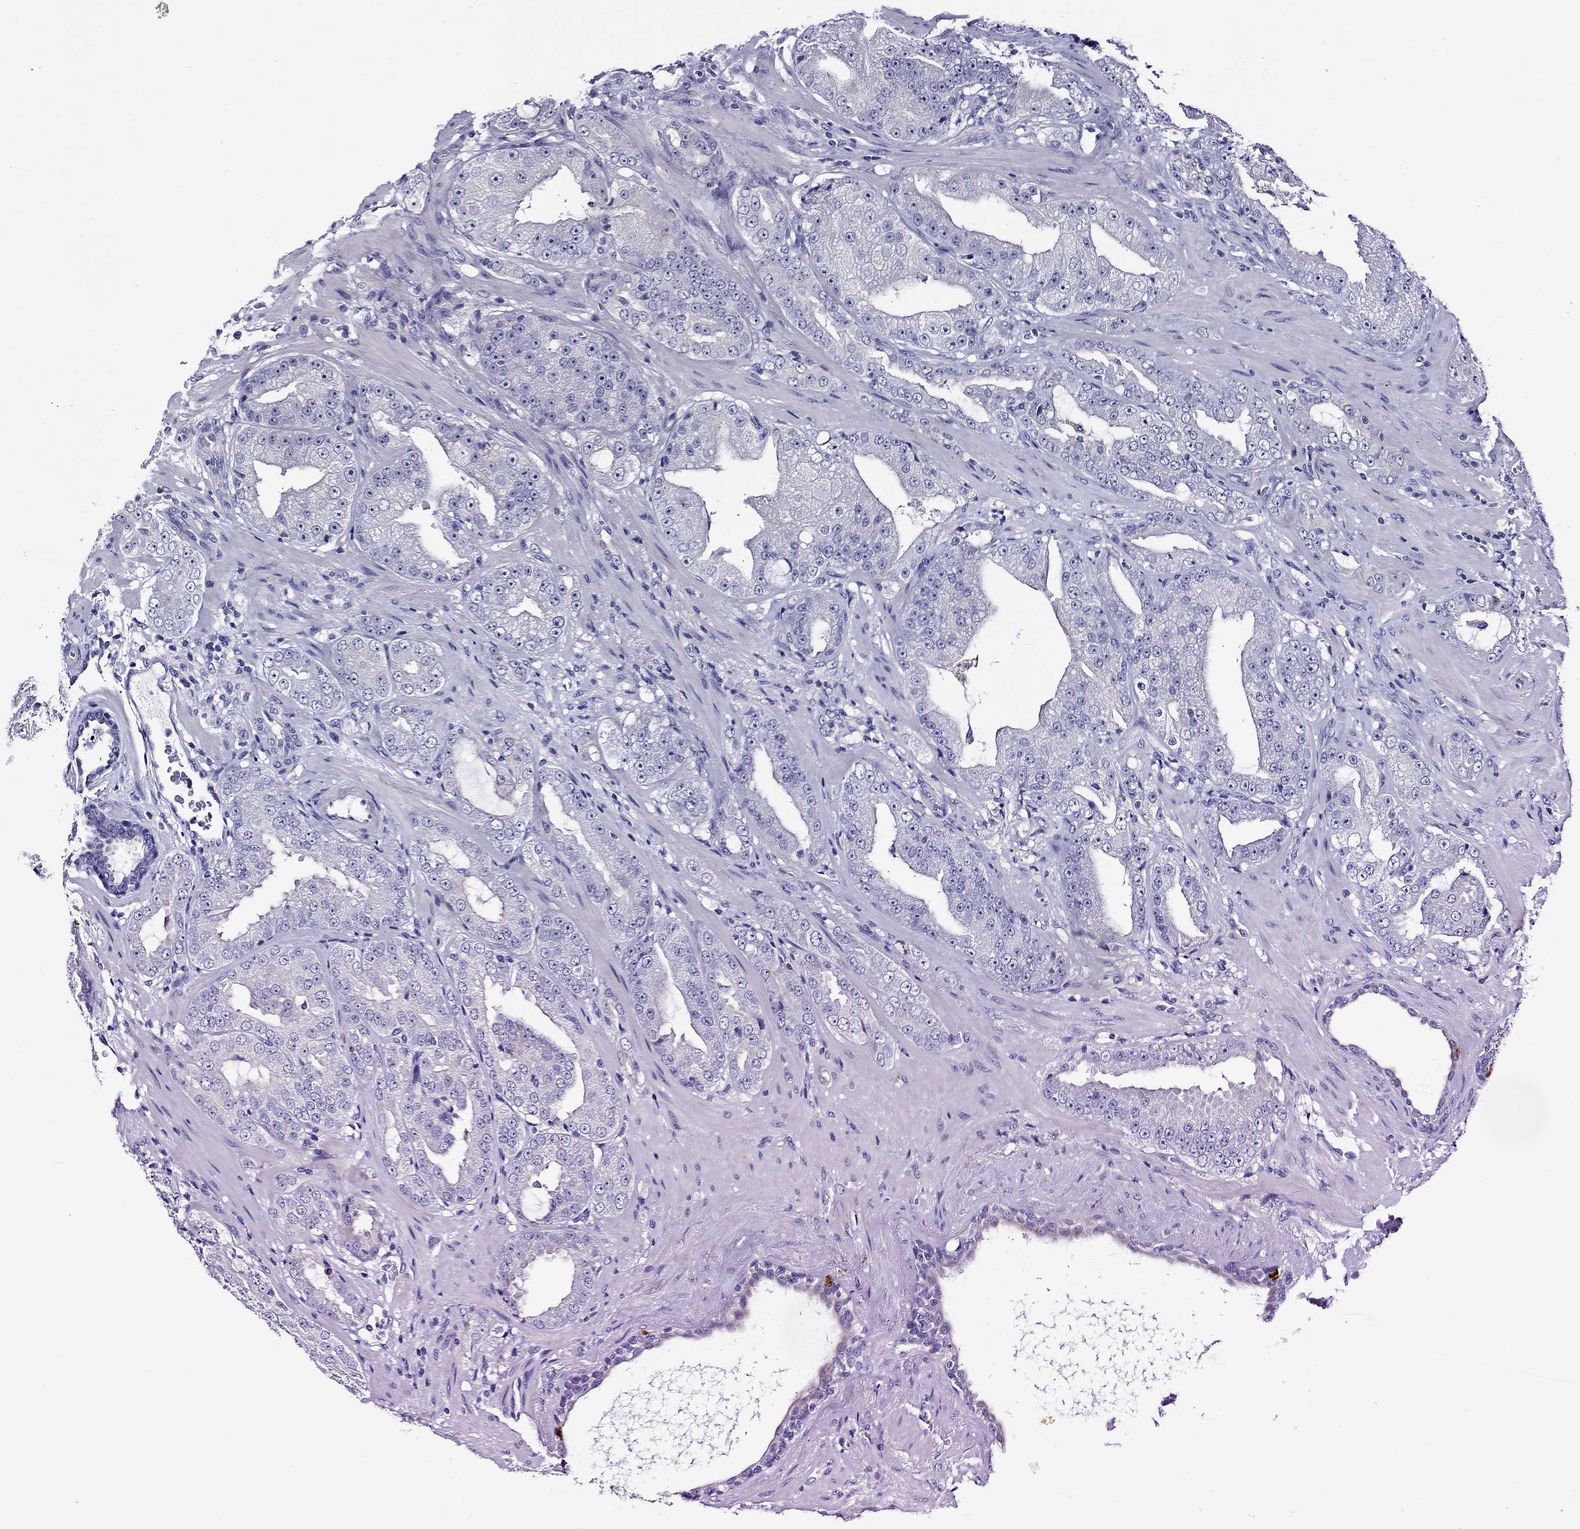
{"staining": {"intensity": "negative", "quantity": "none", "location": "none"}, "tissue": "prostate cancer", "cell_type": "Tumor cells", "image_type": "cancer", "snomed": [{"axis": "morphology", "description": "Adenocarcinoma, Low grade"}, {"axis": "topography", "description": "Prostate"}], "caption": "An image of adenocarcinoma (low-grade) (prostate) stained for a protein reveals no brown staining in tumor cells.", "gene": "SCG2", "patient": {"sex": "male", "age": 62}}